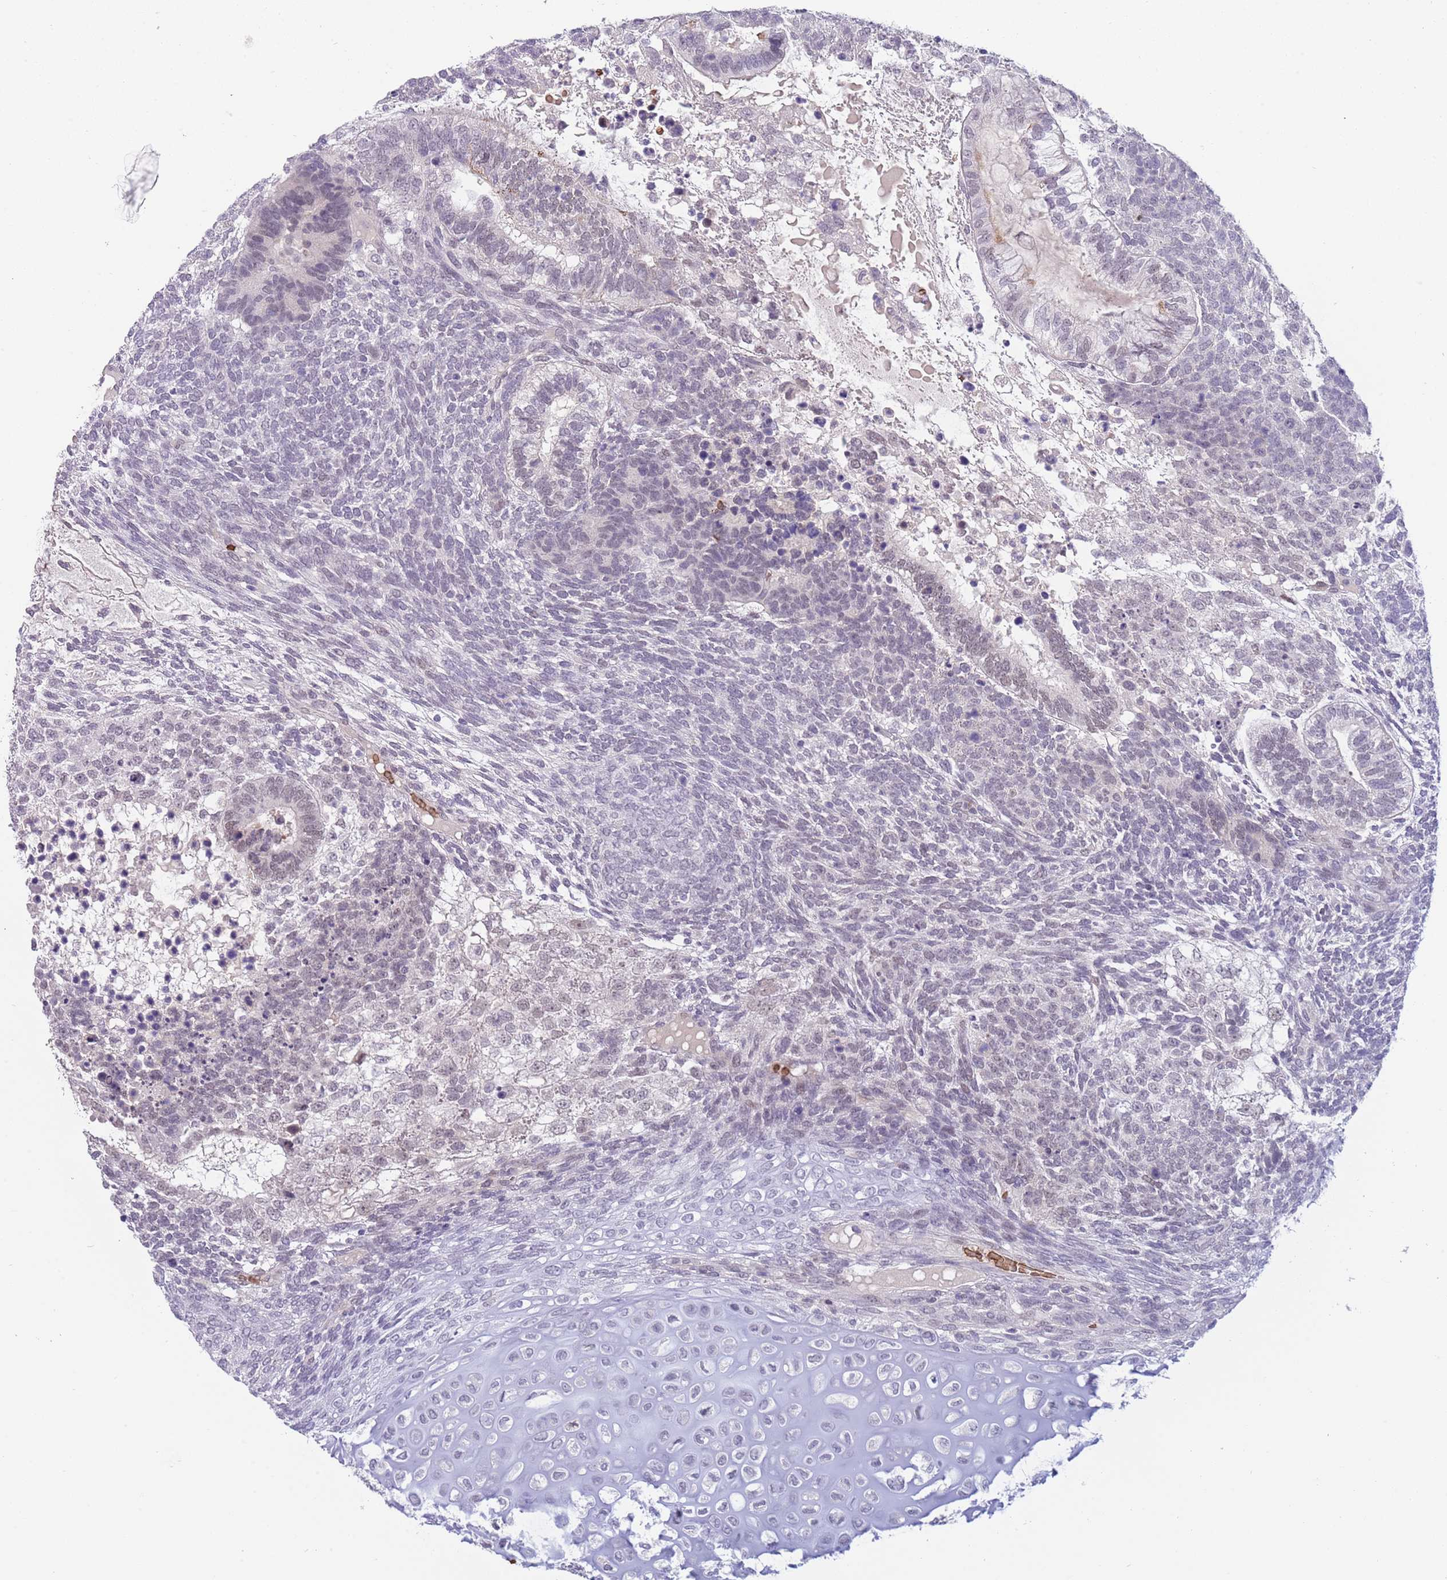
{"staining": {"intensity": "weak", "quantity": "25%-75%", "location": "nuclear"}, "tissue": "testis cancer", "cell_type": "Tumor cells", "image_type": "cancer", "snomed": [{"axis": "morphology", "description": "Carcinoma, Embryonal, NOS"}, {"axis": "topography", "description": "Testis"}], "caption": "Immunohistochemical staining of testis embryonal carcinoma displays low levels of weak nuclear protein positivity in approximately 25%-75% of tumor cells. Nuclei are stained in blue.", "gene": "LYPD6B", "patient": {"sex": "male", "age": 23}}